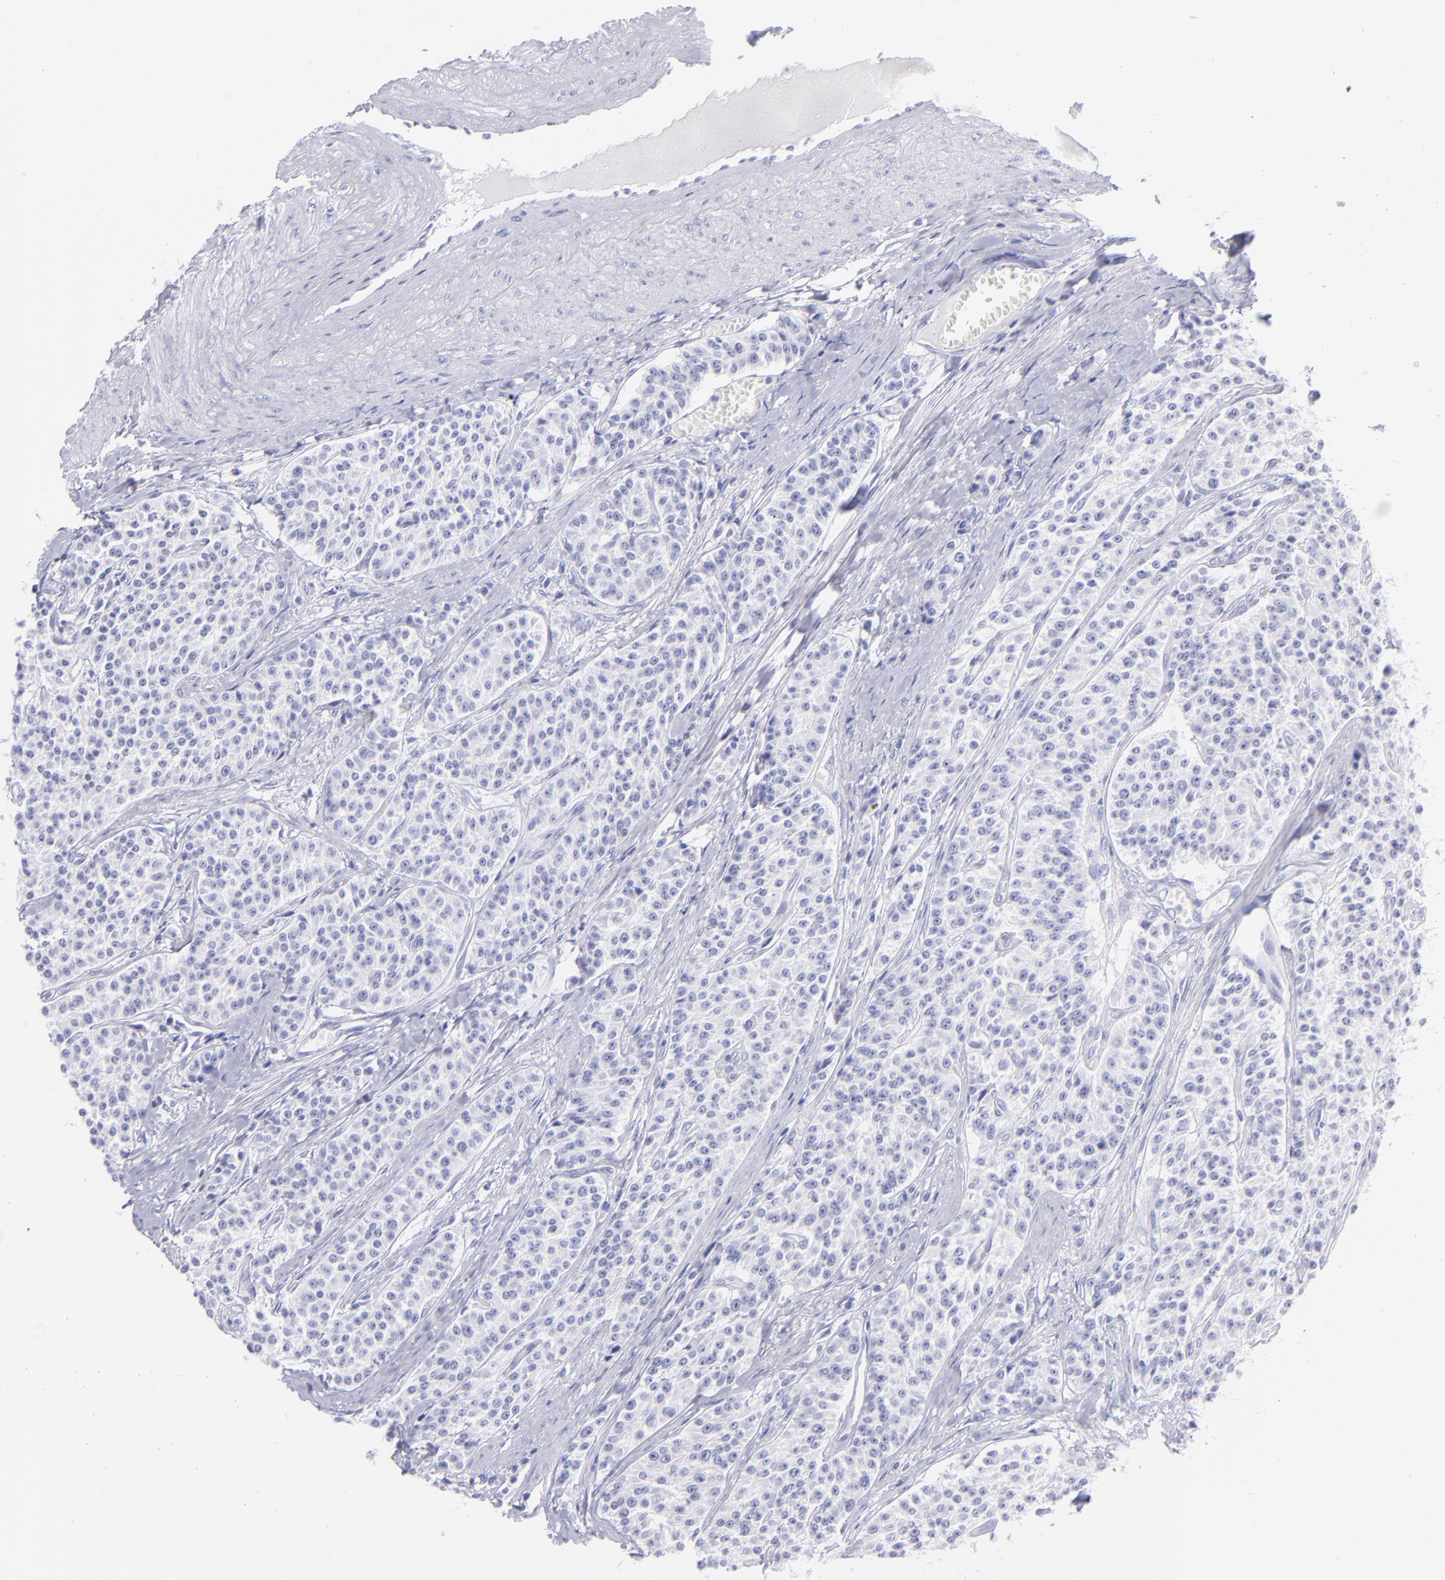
{"staining": {"intensity": "negative", "quantity": "none", "location": "none"}, "tissue": "carcinoid", "cell_type": "Tumor cells", "image_type": "cancer", "snomed": [{"axis": "morphology", "description": "Carcinoid, malignant, NOS"}, {"axis": "topography", "description": "Stomach"}], "caption": "Human malignant carcinoid stained for a protein using immunohistochemistry (IHC) displays no expression in tumor cells.", "gene": "CNP", "patient": {"sex": "female", "age": 76}}